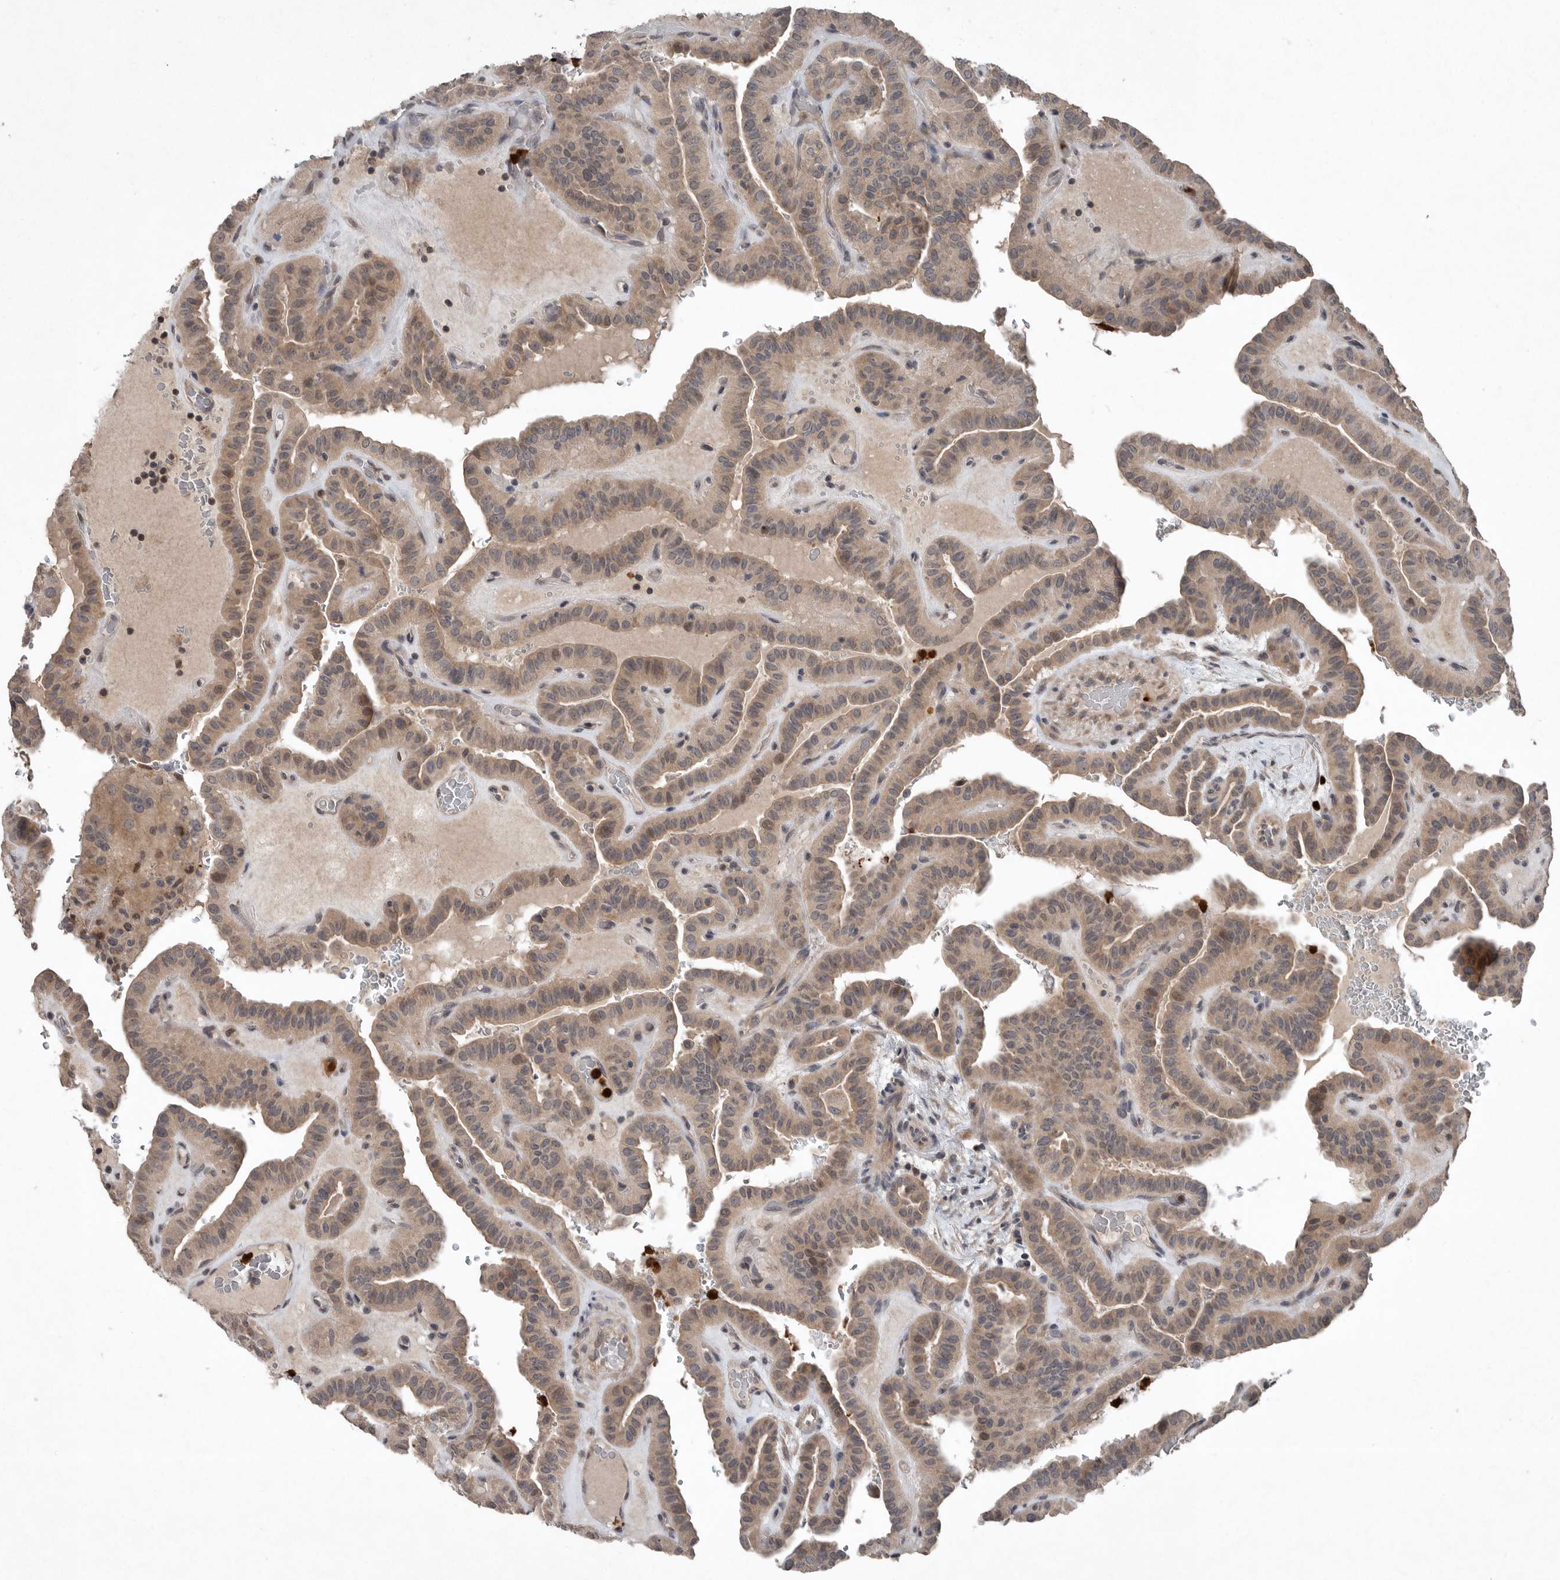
{"staining": {"intensity": "moderate", "quantity": ">75%", "location": "cytoplasmic/membranous"}, "tissue": "thyroid cancer", "cell_type": "Tumor cells", "image_type": "cancer", "snomed": [{"axis": "morphology", "description": "Papillary adenocarcinoma, NOS"}, {"axis": "topography", "description": "Thyroid gland"}], "caption": "This histopathology image reveals IHC staining of human thyroid cancer, with medium moderate cytoplasmic/membranous positivity in approximately >75% of tumor cells.", "gene": "SCP2", "patient": {"sex": "male", "age": 77}}